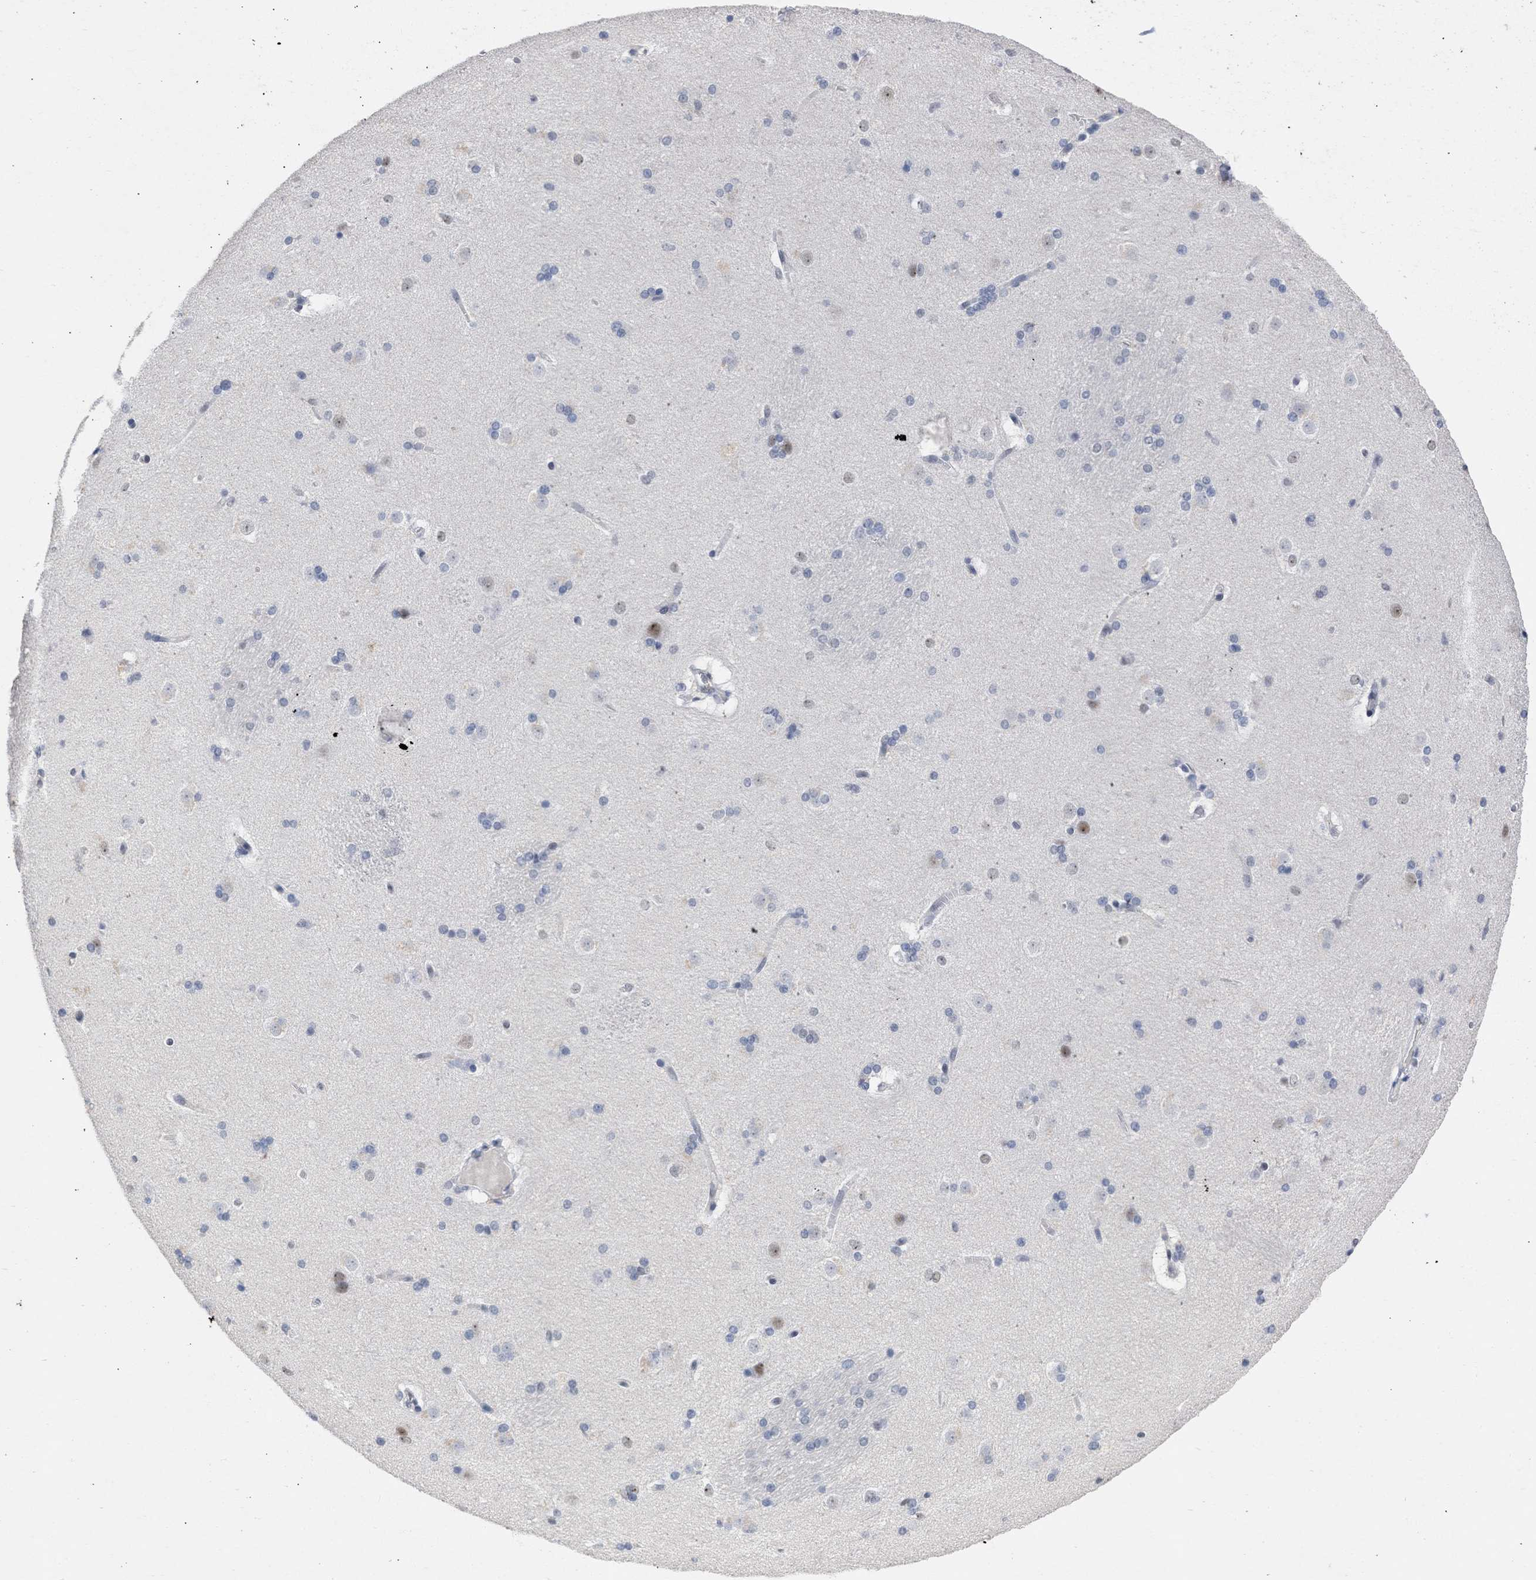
{"staining": {"intensity": "moderate", "quantity": "<25%", "location": "nuclear"}, "tissue": "caudate", "cell_type": "Glial cells", "image_type": "normal", "snomed": [{"axis": "morphology", "description": "Normal tissue, NOS"}, {"axis": "topography", "description": "Lateral ventricle wall"}], "caption": "Immunohistochemical staining of benign caudate demonstrates <25% levels of moderate nuclear protein staining in approximately <25% of glial cells.", "gene": "DDX41", "patient": {"sex": "female", "age": 19}}